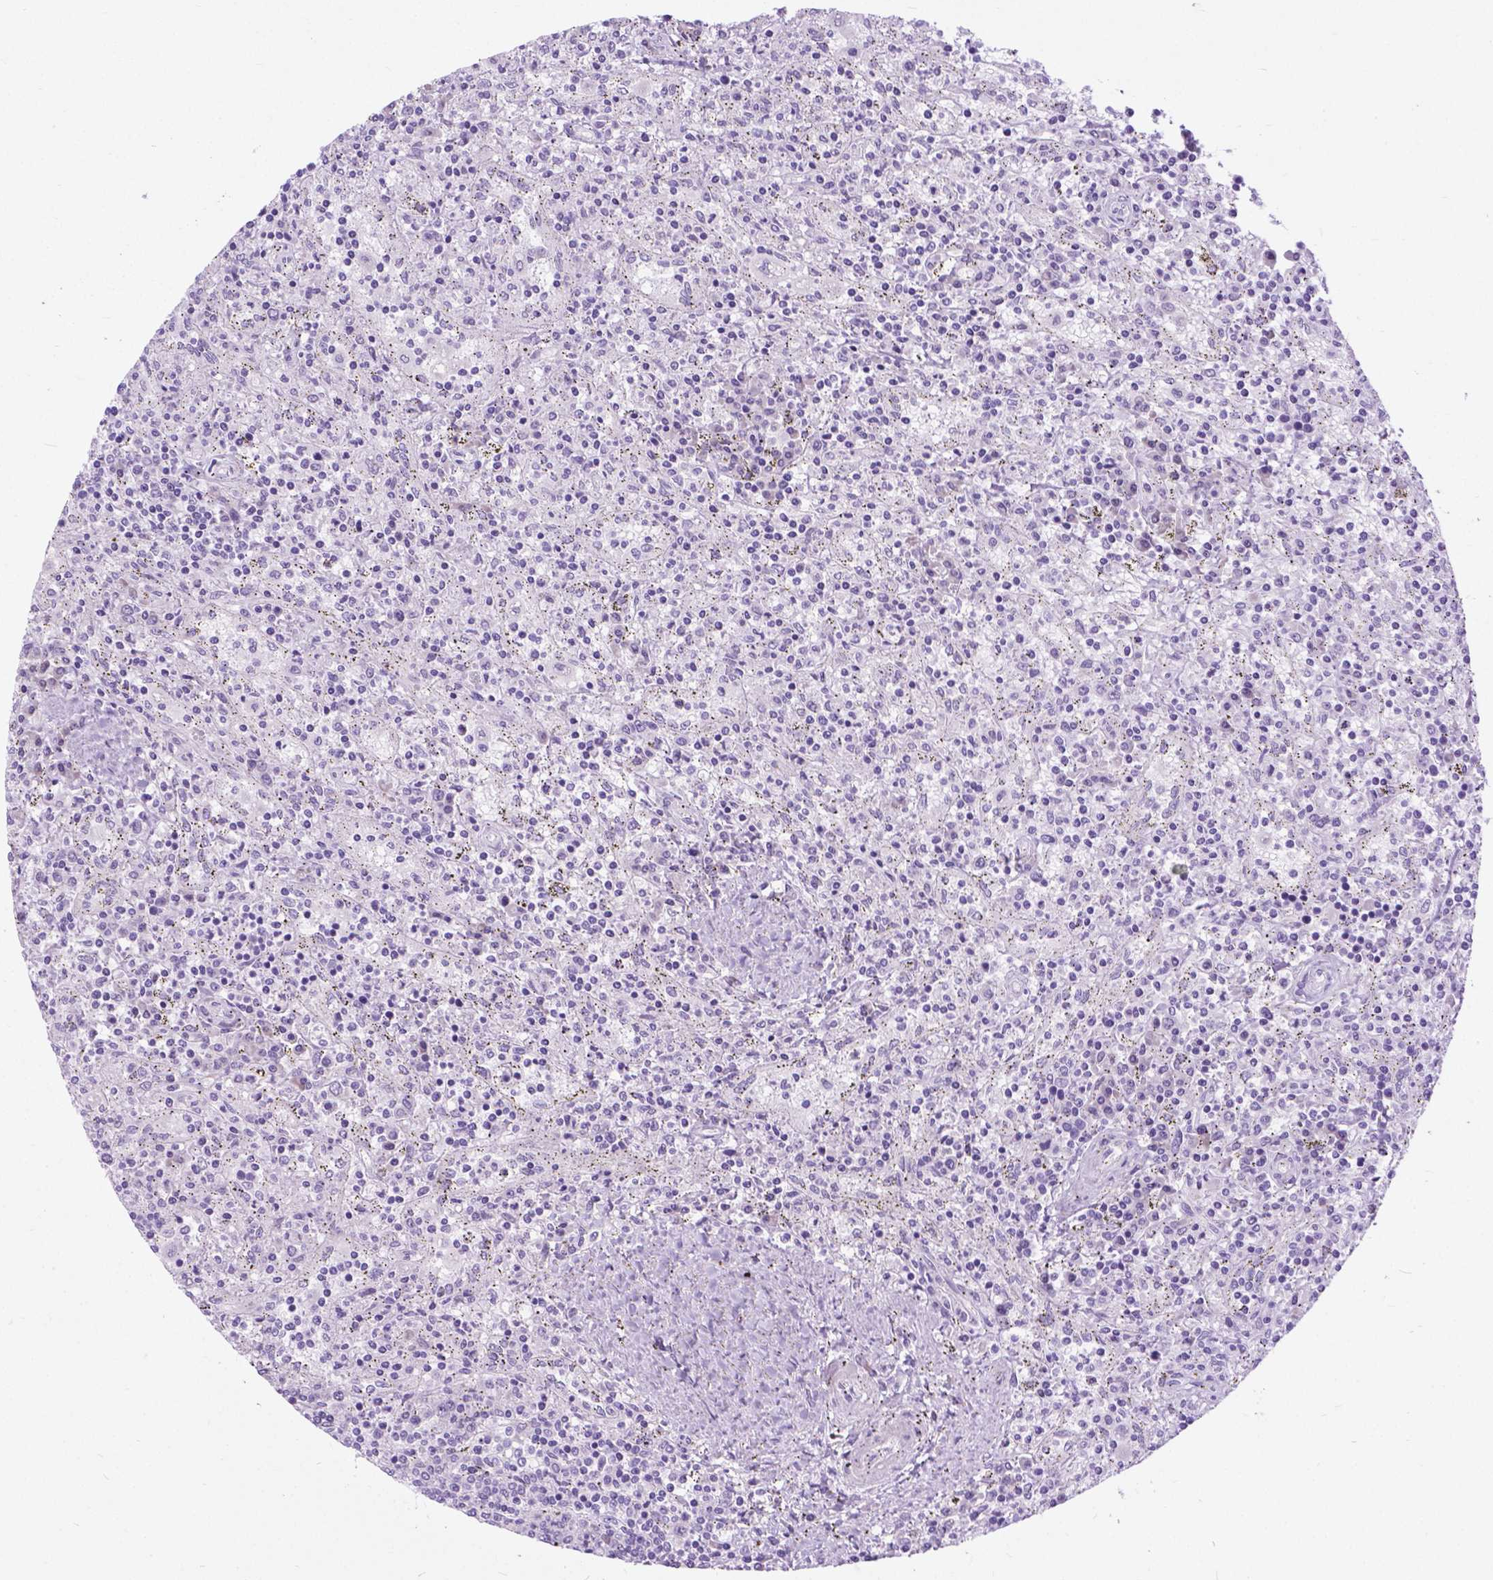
{"staining": {"intensity": "negative", "quantity": "none", "location": "none"}, "tissue": "lymphoma", "cell_type": "Tumor cells", "image_type": "cancer", "snomed": [{"axis": "morphology", "description": "Malignant lymphoma, non-Hodgkin's type, Low grade"}, {"axis": "topography", "description": "Spleen"}], "caption": "A high-resolution histopathology image shows IHC staining of lymphoma, which displays no significant positivity in tumor cells.", "gene": "APCDD1L", "patient": {"sex": "male", "age": 62}}